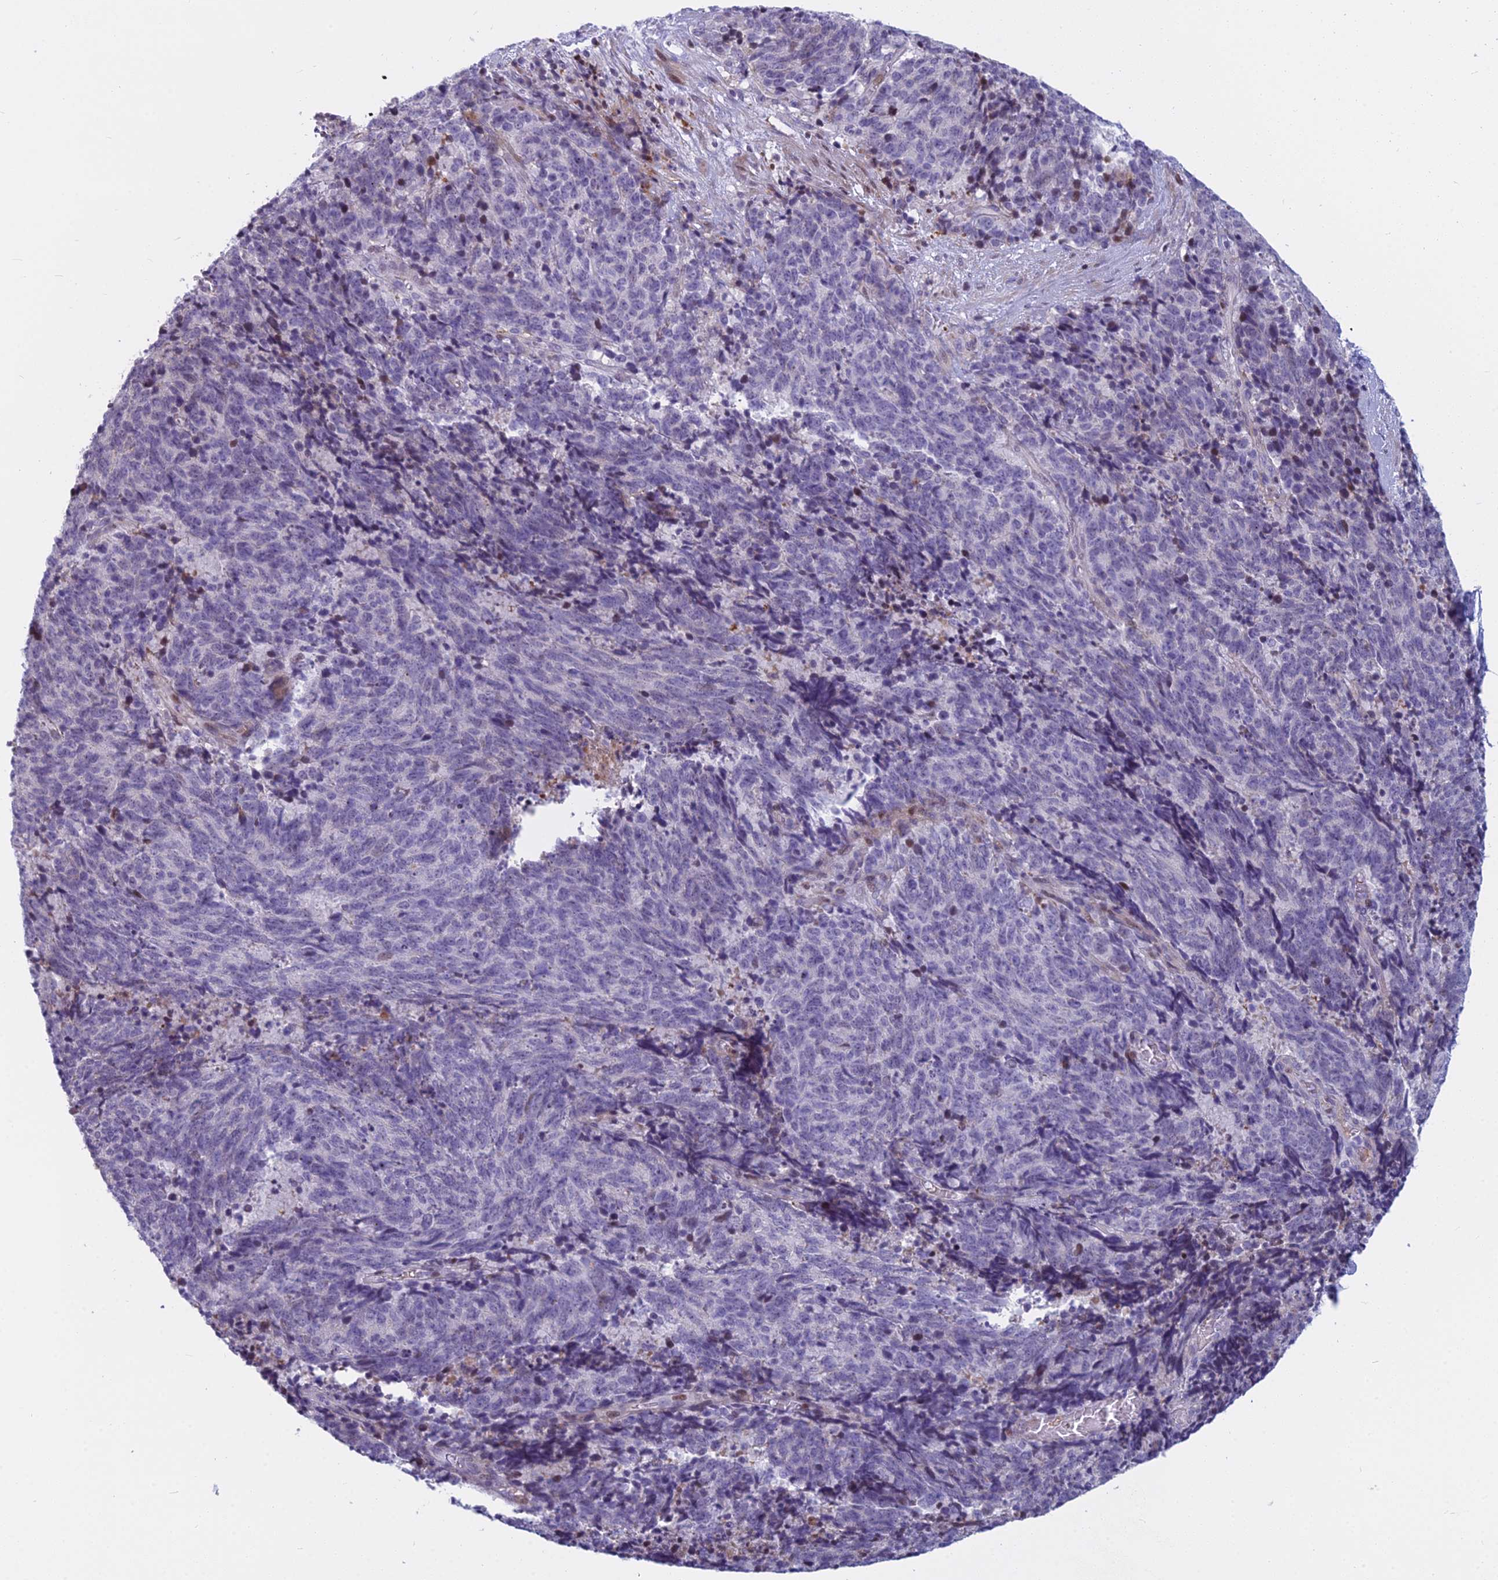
{"staining": {"intensity": "negative", "quantity": "none", "location": "none"}, "tissue": "cervical cancer", "cell_type": "Tumor cells", "image_type": "cancer", "snomed": [{"axis": "morphology", "description": "Squamous cell carcinoma, NOS"}, {"axis": "topography", "description": "Cervix"}], "caption": "DAB immunohistochemical staining of human squamous cell carcinoma (cervical) displays no significant positivity in tumor cells.", "gene": "MYBPC2", "patient": {"sex": "female", "age": 29}}